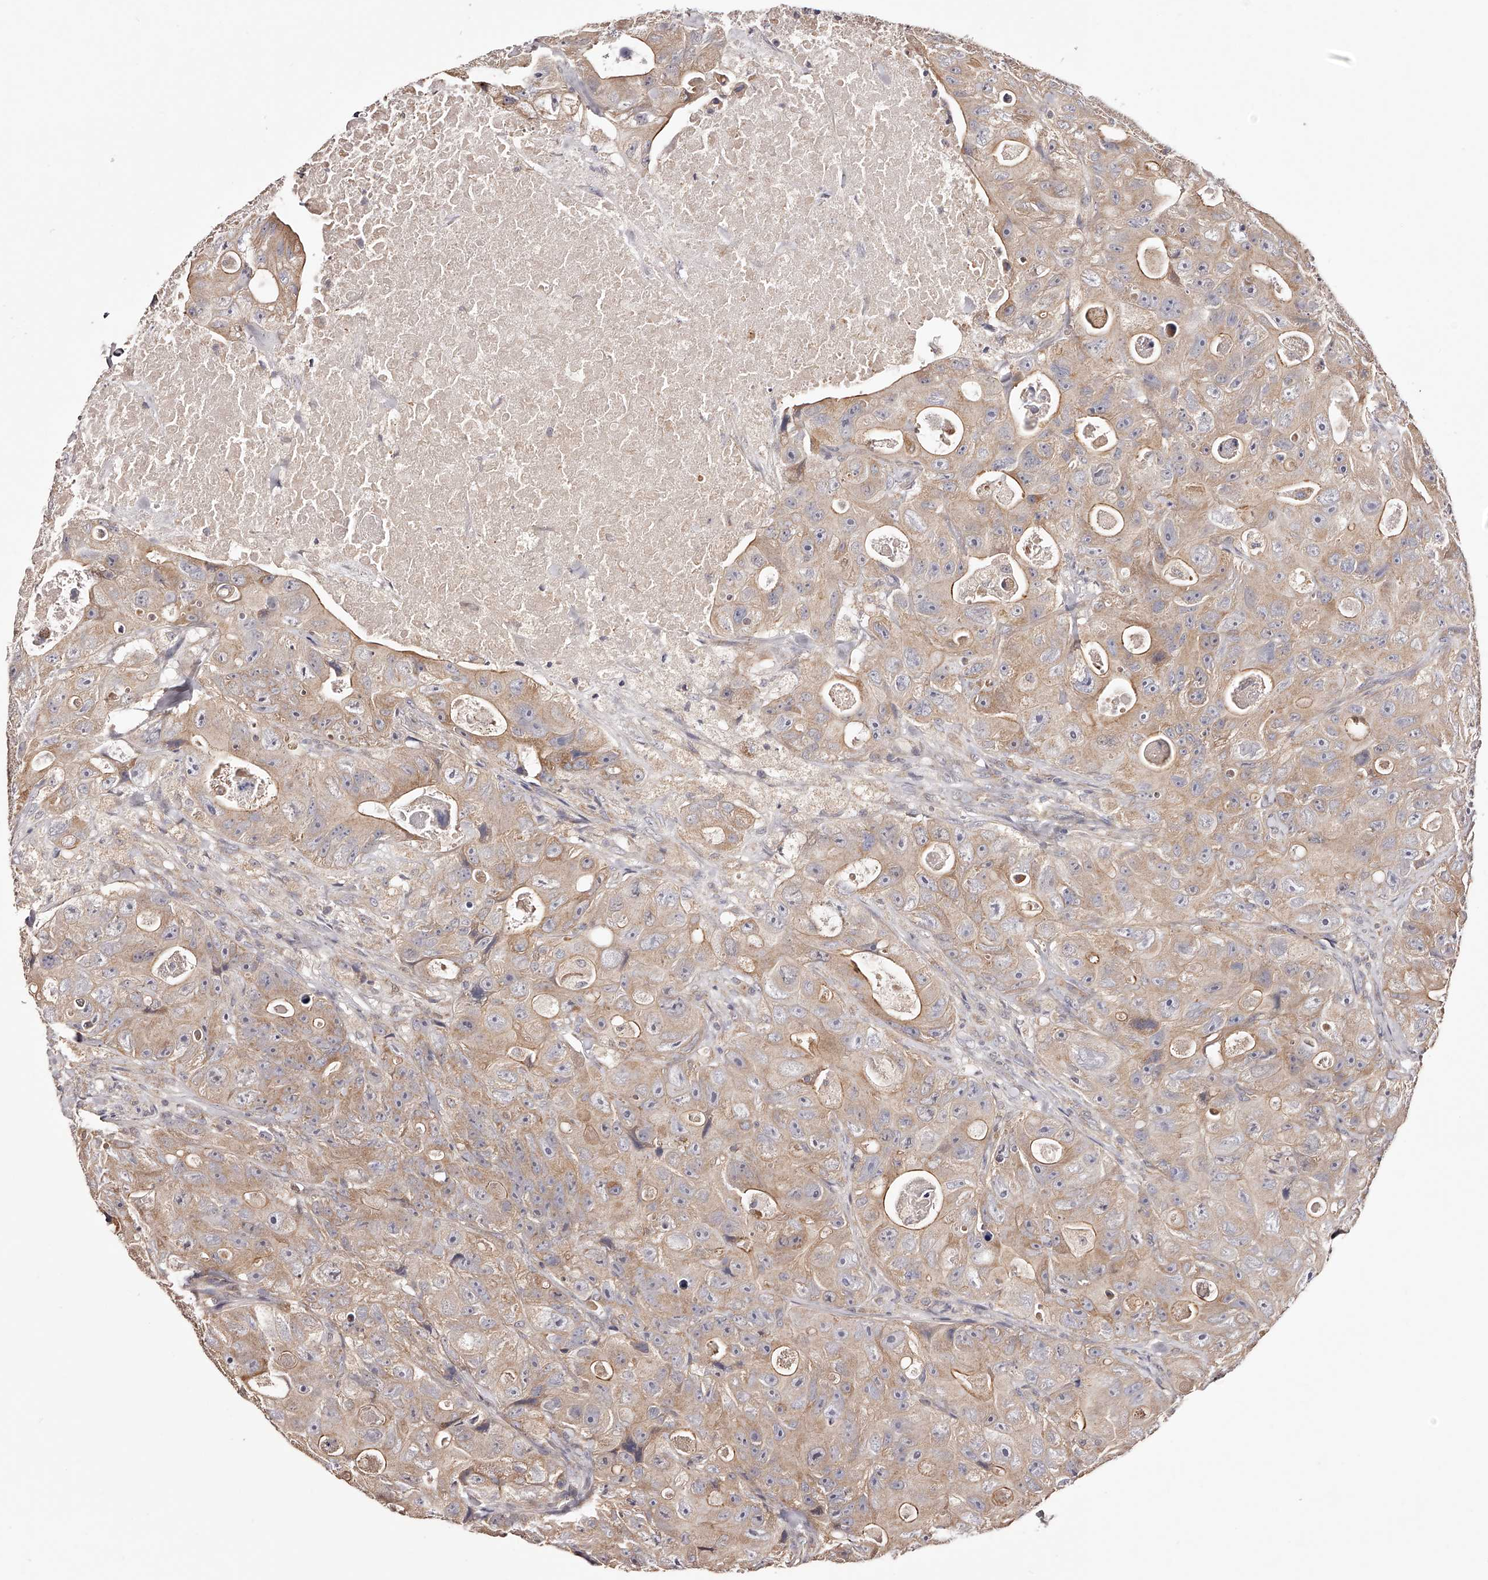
{"staining": {"intensity": "moderate", "quantity": ">75%", "location": "cytoplasmic/membranous"}, "tissue": "colorectal cancer", "cell_type": "Tumor cells", "image_type": "cancer", "snomed": [{"axis": "morphology", "description": "Adenocarcinoma, NOS"}, {"axis": "topography", "description": "Colon"}], "caption": "Adenocarcinoma (colorectal) tissue demonstrates moderate cytoplasmic/membranous expression in approximately >75% of tumor cells", "gene": "USP21", "patient": {"sex": "female", "age": 46}}